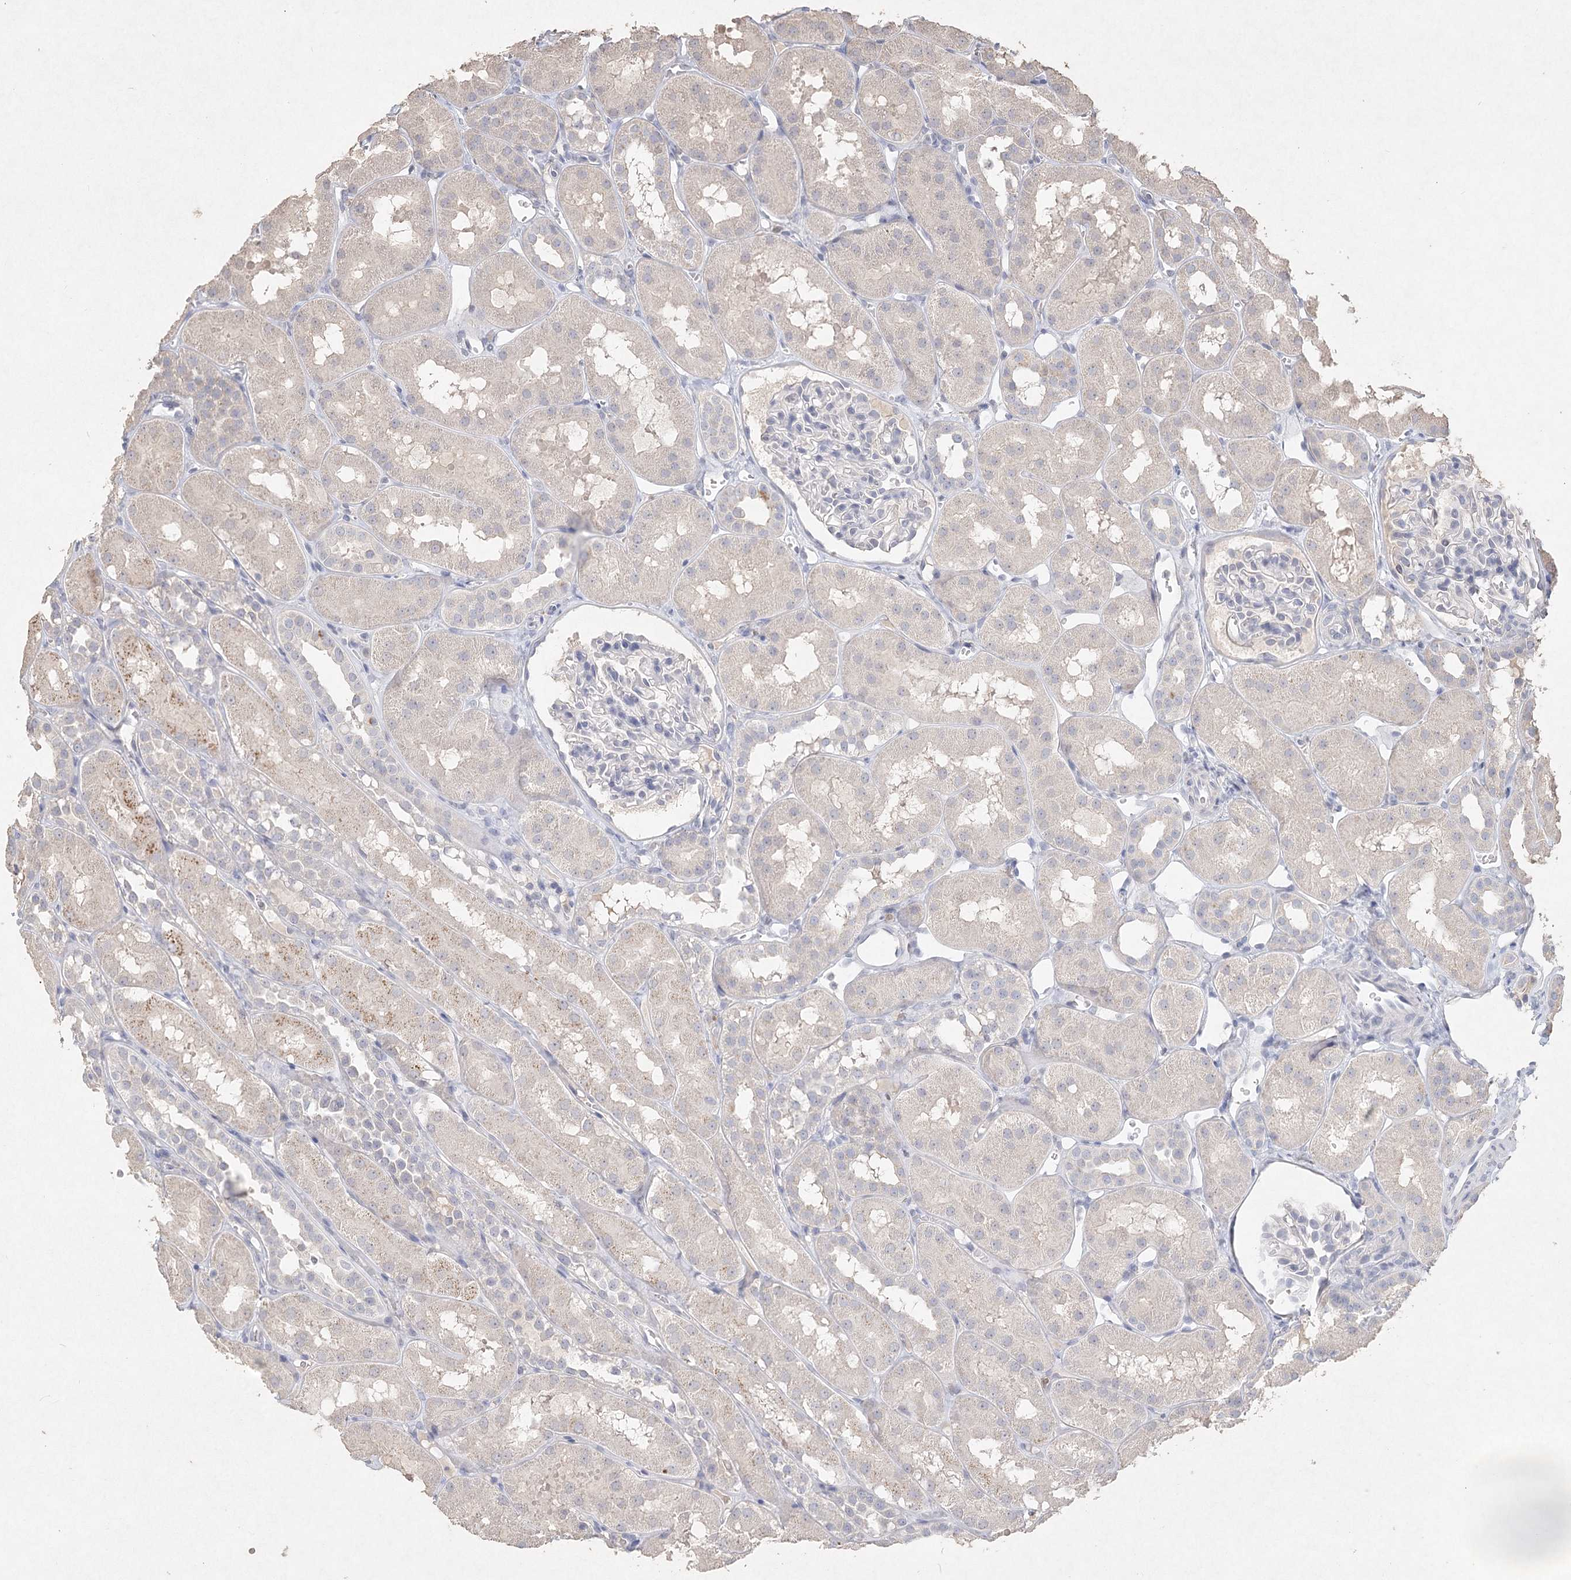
{"staining": {"intensity": "negative", "quantity": "none", "location": "none"}, "tissue": "kidney", "cell_type": "Cells in glomeruli", "image_type": "normal", "snomed": [{"axis": "morphology", "description": "Normal tissue, NOS"}, {"axis": "topography", "description": "Kidney"}, {"axis": "topography", "description": "Urinary bladder"}], "caption": "DAB (3,3'-diaminobenzidine) immunohistochemical staining of normal human kidney exhibits no significant expression in cells in glomeruli. Brightfield microscopy of immunohistochemistry stained with DAB (brown) and hematoxylin (blue), captured at high magnification.", "gene": "ARSI", "patient": {"sex": "male", "age": 16}}